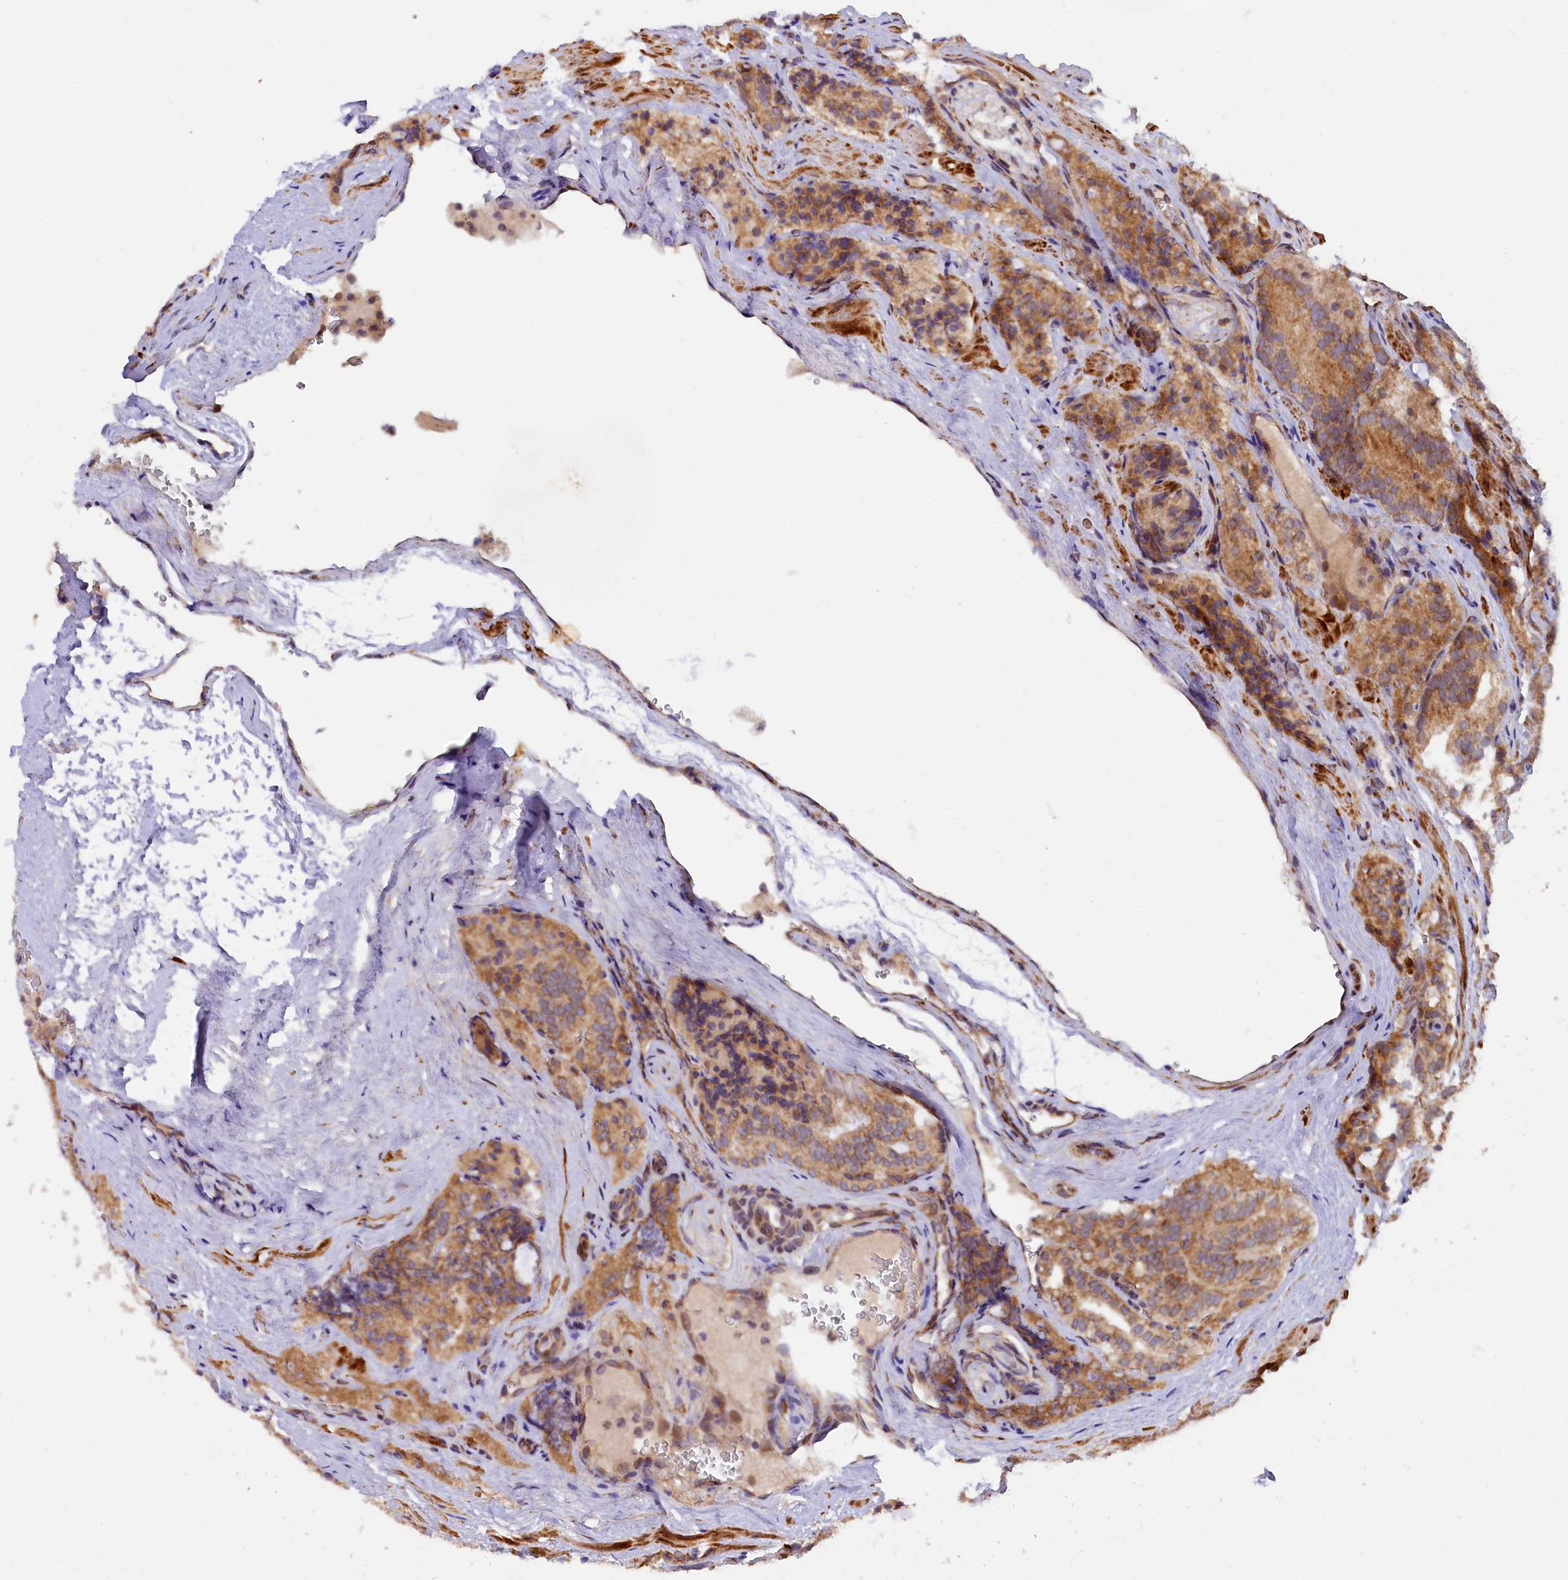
{"staining": {"intensity": "moderate", "quantity": ">75%", "location": "cytoplasmic/membranous"}, "tissue": "prostate cancer", "cell_type": "Tumor cells", "image_type": "cancer", "snomed": [{"axis": "morphology", "description": "Adenocarcinoma, High grade"}, {"axis": "topography", "description": "Prostate"}], "caption": "Immunohistochemistry micrograph of human prostate cancer (adenocarcinoma (high-grade)) stained for a protein (brown), which exhibits medium levels of moderate cytoplasmic/membranous expression in approximately >75% of tumor cells.", "gene": "SSC5D", "patient": {"sex": "male", "age": 57}}